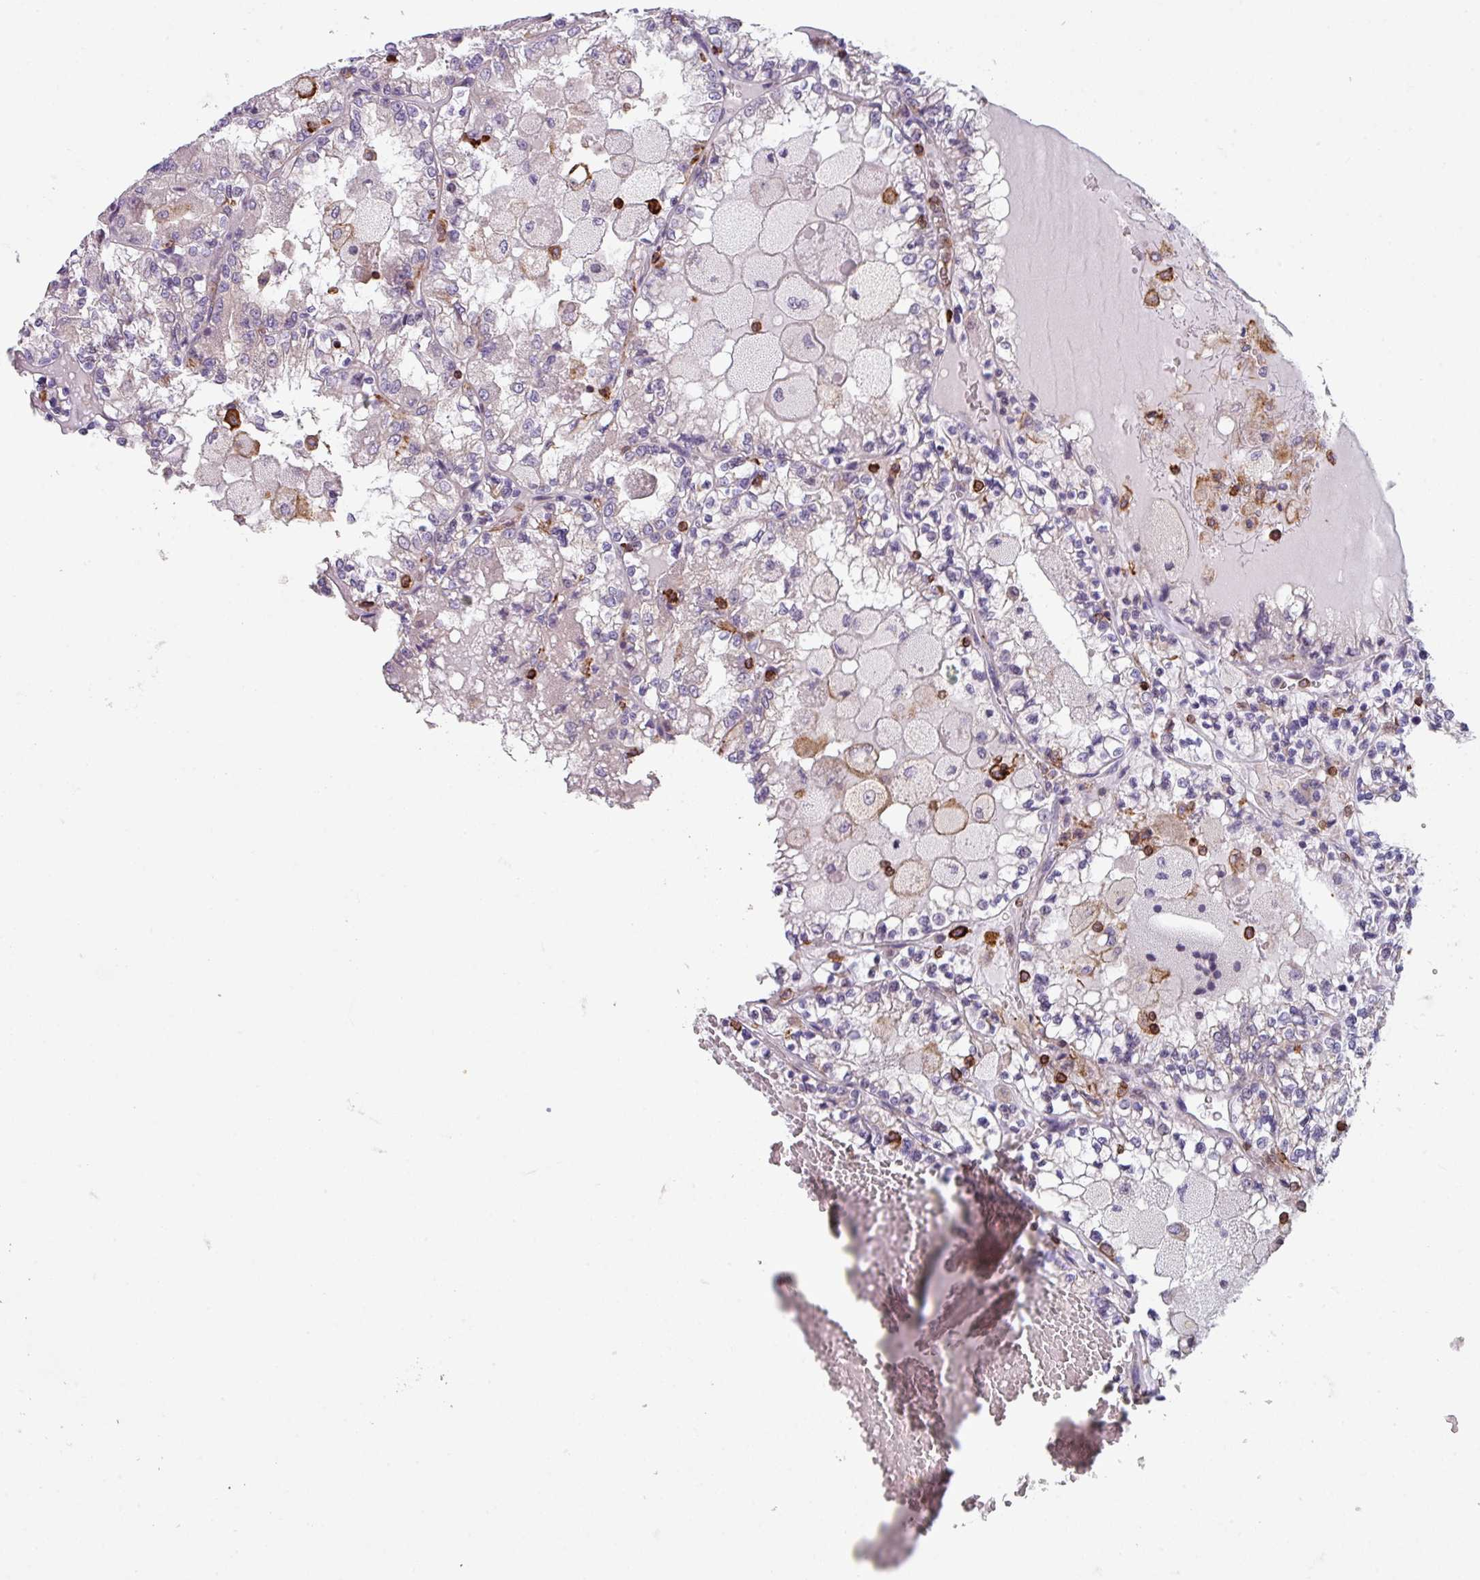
{"staining": {"intensity": "negative", "quantity": "none", "location": "none"}, "tissue": "renal cancer", "cell_type": "Tumor cells", "image_type": "cancer", "snomed": [{"axis": "morphology", "description": "Adenocarcinoma, NOS"}, {"axis": "topography", "description": "Kidney"}], "caption": "An image of renal cancer (adenocarcinoma) stained for a protein shows no brown staining in tumor cells.", "gene": "NEDD9", "patient": {"sex": "female", "age": 56}}